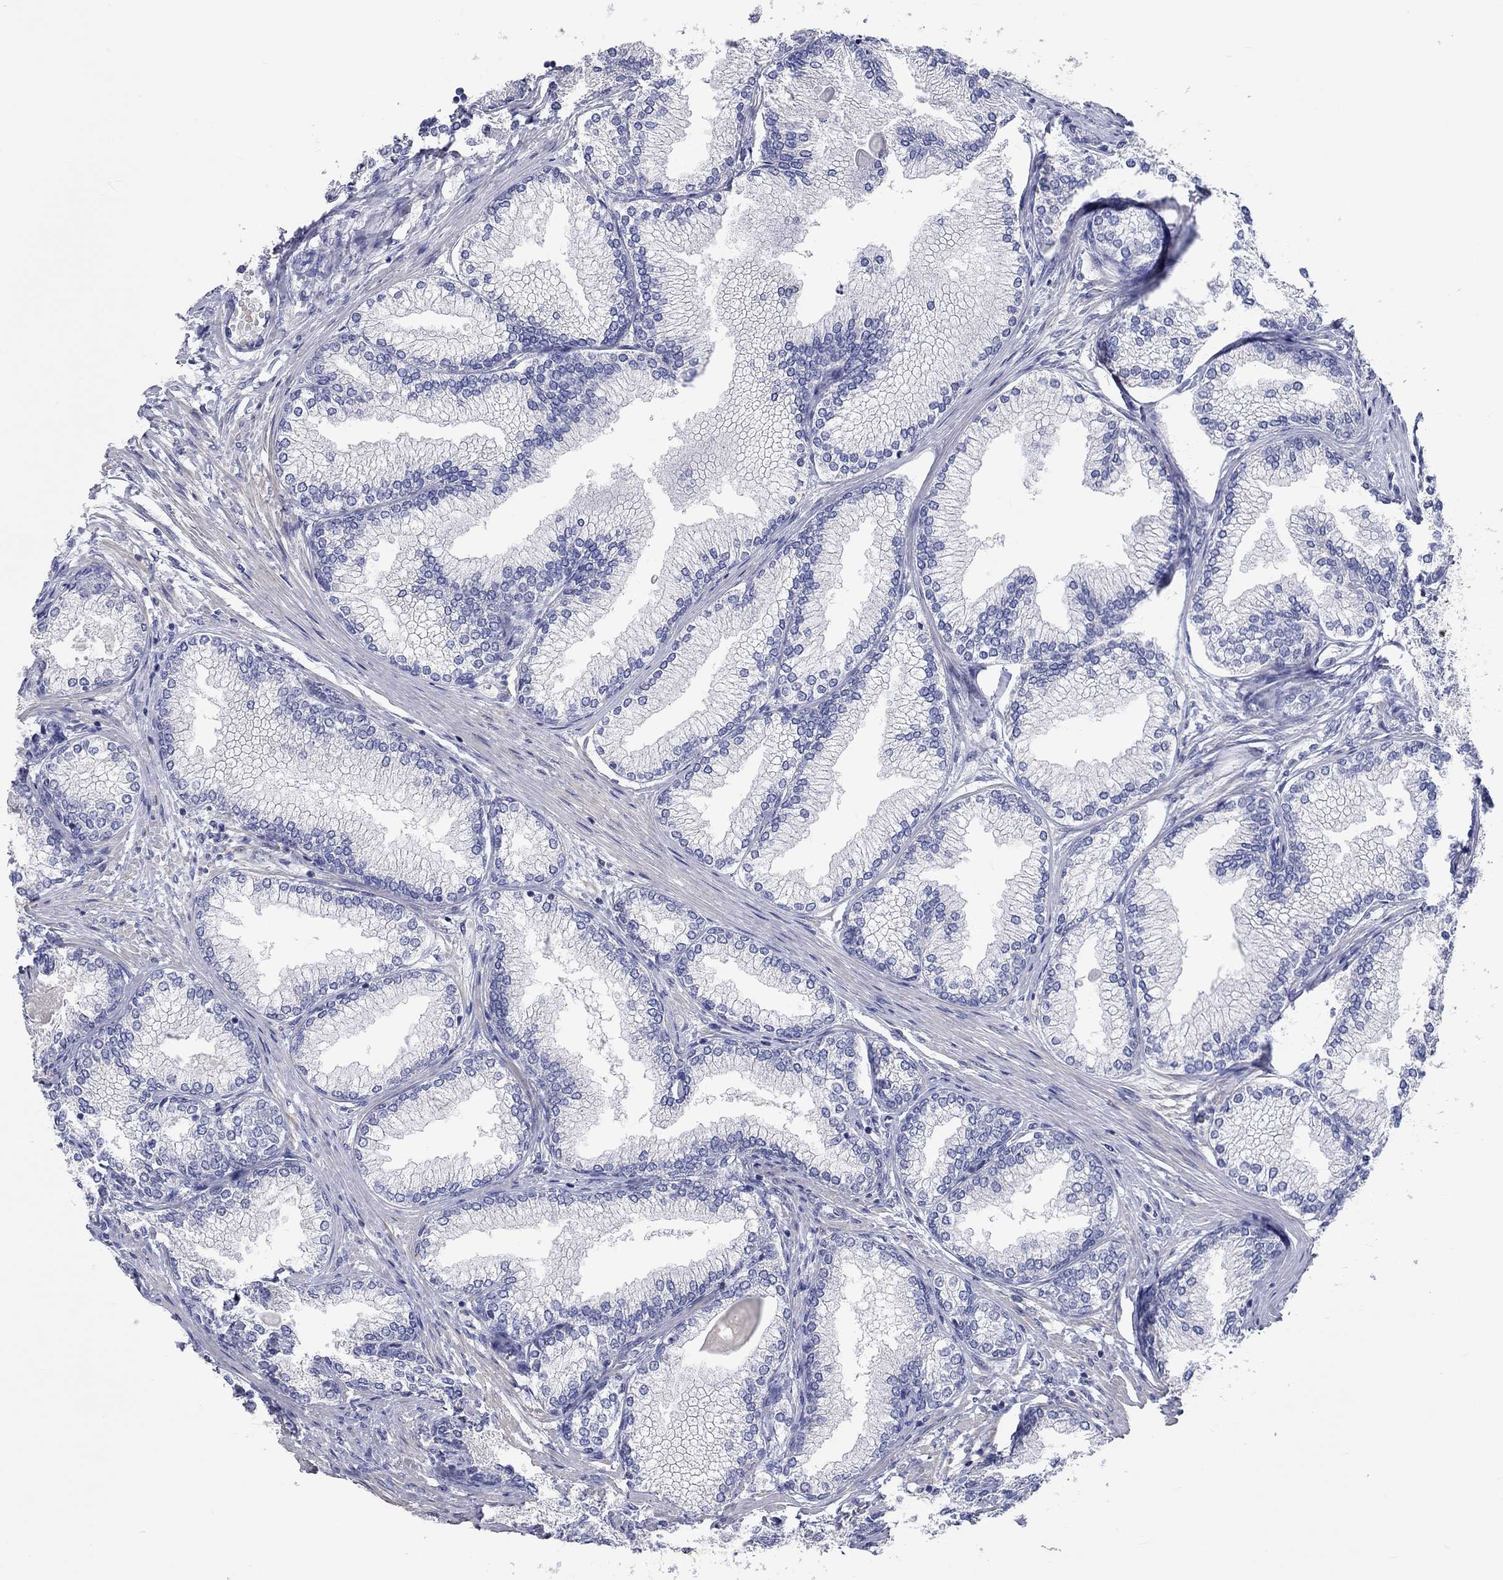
{"staining": {"intensity": "weak", "quantity": "<25%", "location": "cytoplasmic/membranous"}, "tissue": "prostate", "cell_type": "Glandular cells", "image_type": "normal", "snomed": [{"axis": "morphology", "description": "Normal tissue, NOS"}, {"axis": "topography", "description": "Prostate"}], "caption": "Immunohistochemistry of normal human prostate demonstrates no positivity in glandular cells.", "gene": "PCDHGA10", "patient": {"sex": "male", "age": 72}}